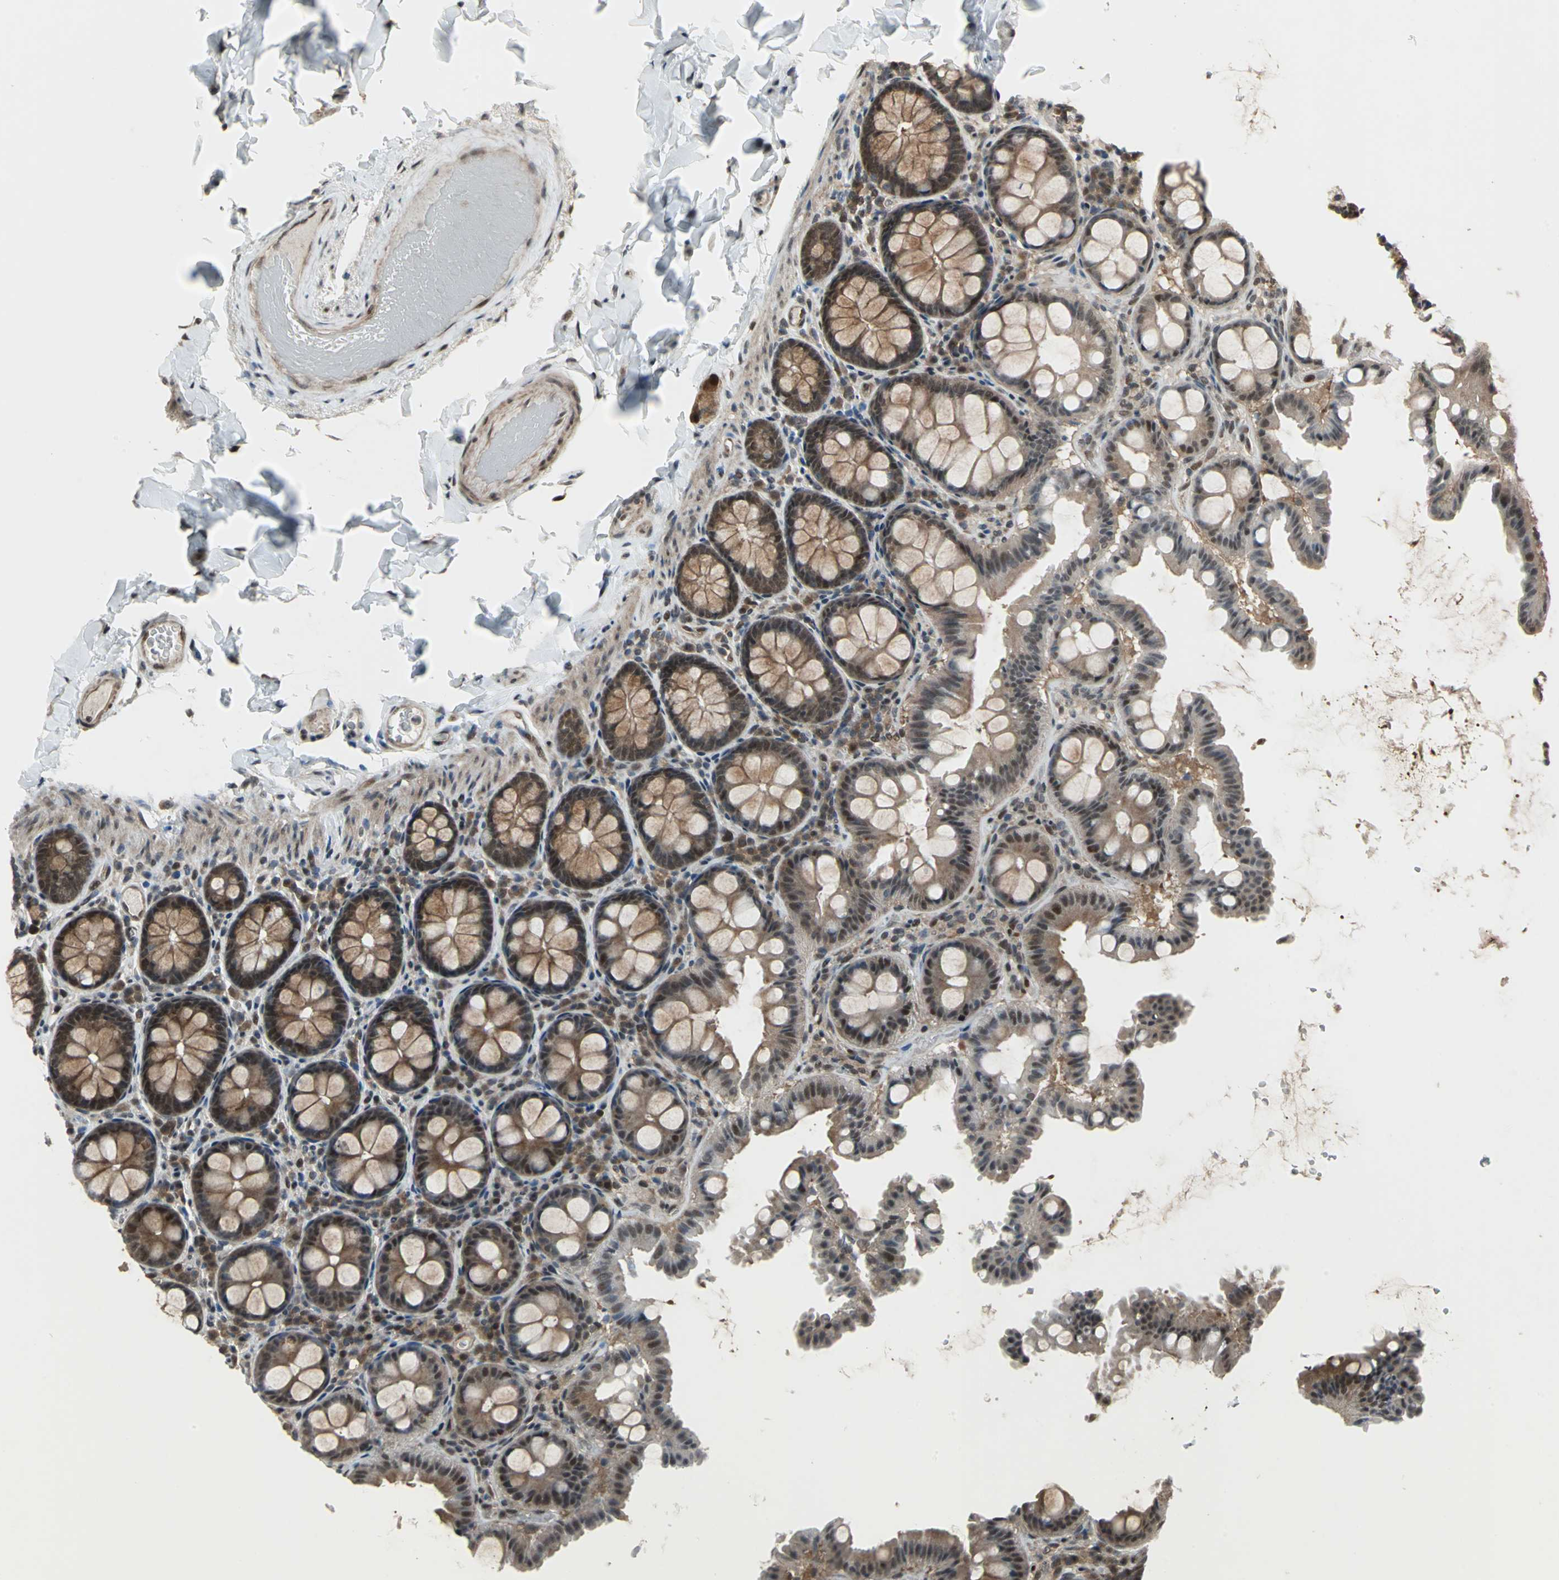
{"staining": {"intensity": "moderate", "quantity": ">75%", "location": "cytoplasmic/membranous,nuclear"}, "tissue": "colon", "cell_type": "Endothelial cells", "image_type": "normal", "snomed": [{"axis": "morphology", "description": "Normal tissue, NOS"}, {"axis": "topography", "description": "Colon"}], "caption": "Immunohistochemical staining of benign human colon exhibits moderate cytoplasmic/membranous,nuclear protein expression in about >75% of endothelial cells.", "gene": "COPS5", "patient": {"sex": "female", "age": 61}}